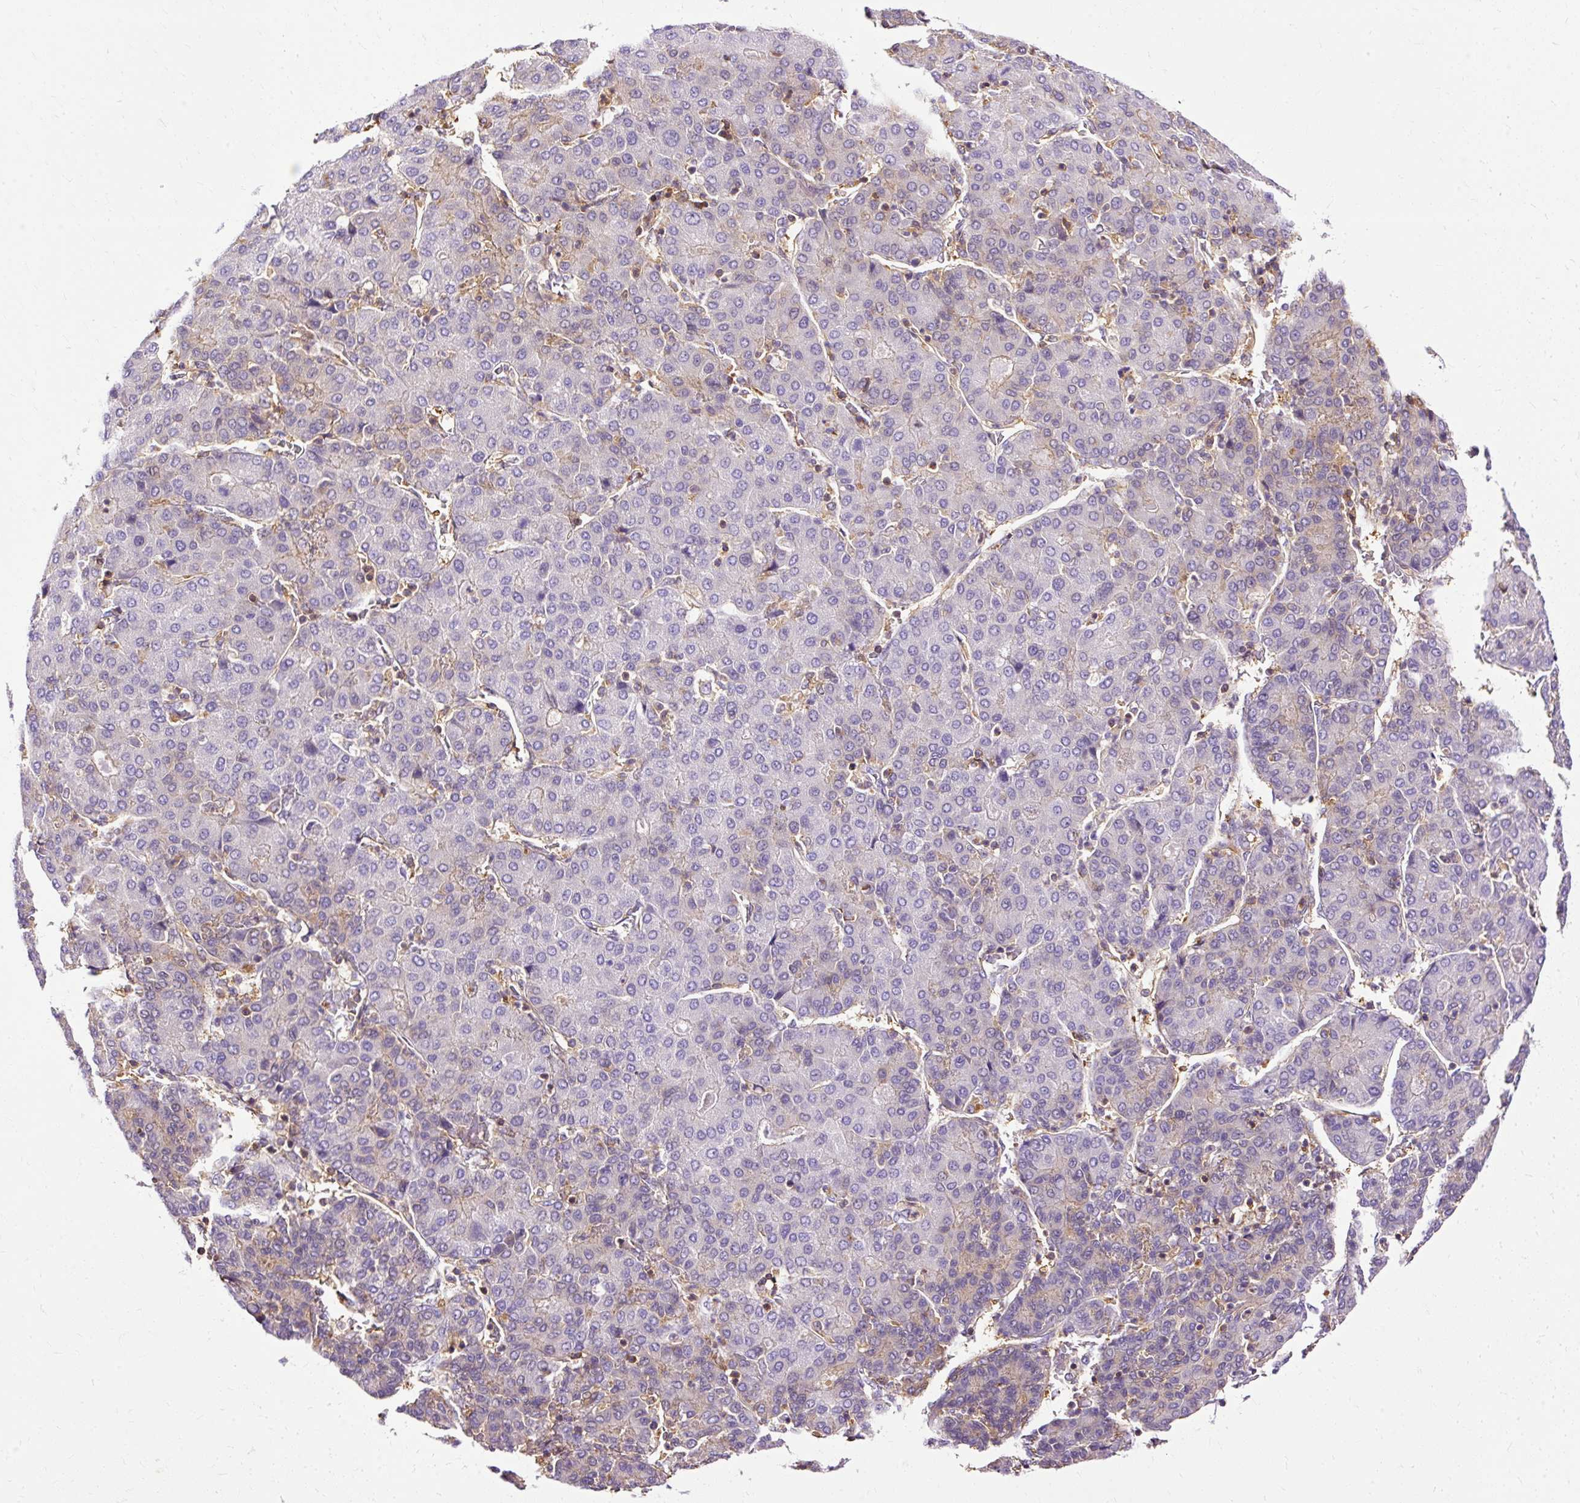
{"staining": {"intensity": "negative", "quantity": "none", "location": "none"}, "tissue": "liver cancer", "cell_type": "Tumor cells", "image_type": "cancer", "snomed": [{"axis": "morphology", "description": "Carcinoma, Hepatocellular, NOS"}, {"axis": "topography", "description": "Liver"}], "caption": "Liver cancer stained for a protein using immunohistochemistry demonstrates no expression tumor cells.", "gene": "TWF2", "patient": {"sex": "male", "age": 65}}